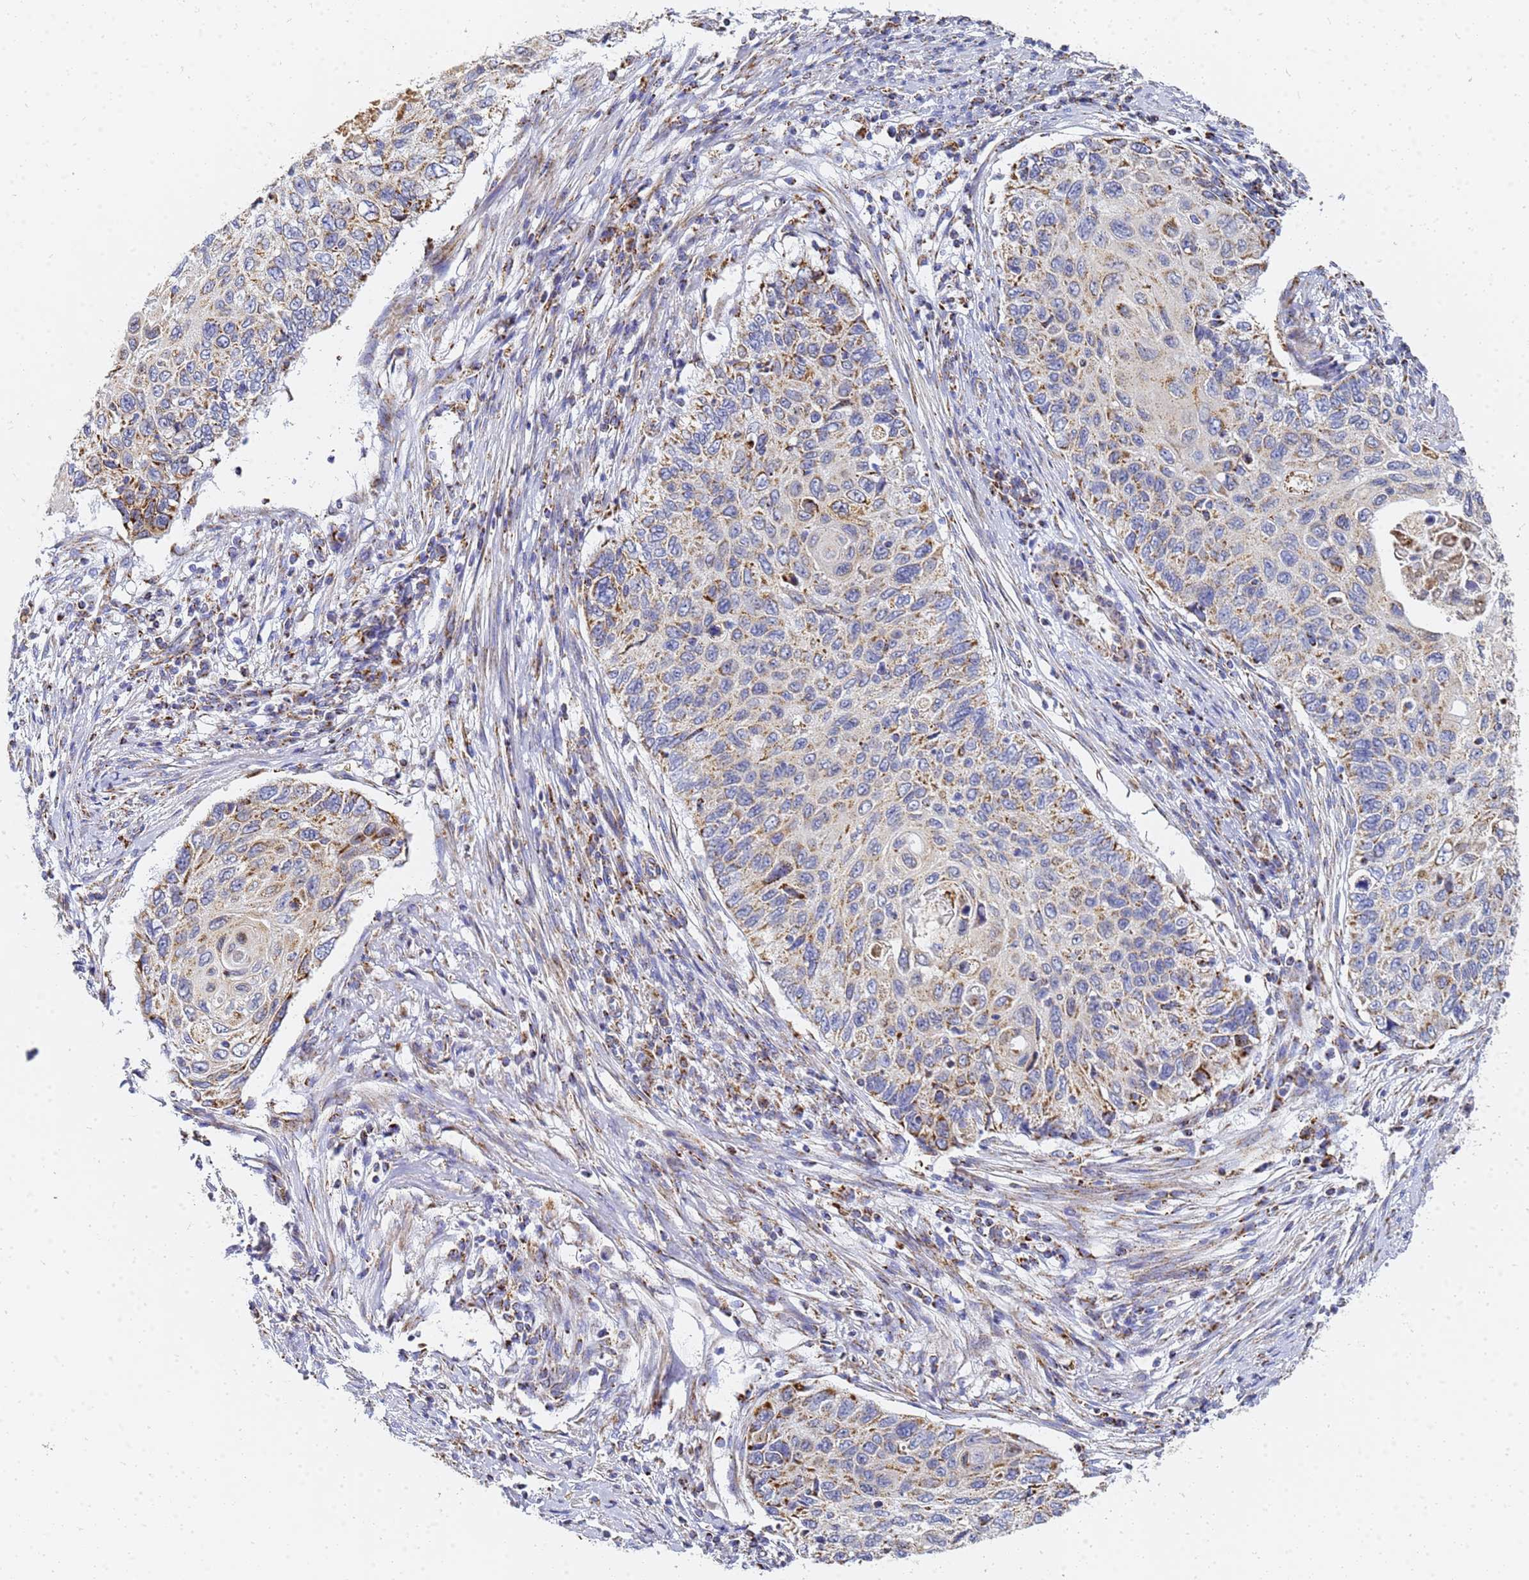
{"staining": {"intensity": "moderate", "quantity": "25%-75%", "location": "cytoplasmic/membranous"}, "tissue": "cervical cancer", "cell_type": "Tumor cells", "image_type": "cancer", "snomed": [{"axis": "morphology", "description": "Squamous cell carcinoma, NOS"}, {"axis": "topography", "description": "Cervix"}], "caption": "Protein staining reveals moderate cytoplasmic/membranous staining in about 25%-75% of tumor cells in cervical cancer.", "gene": "CNIH4", "patient": {"sex": "female", "age": 70}}